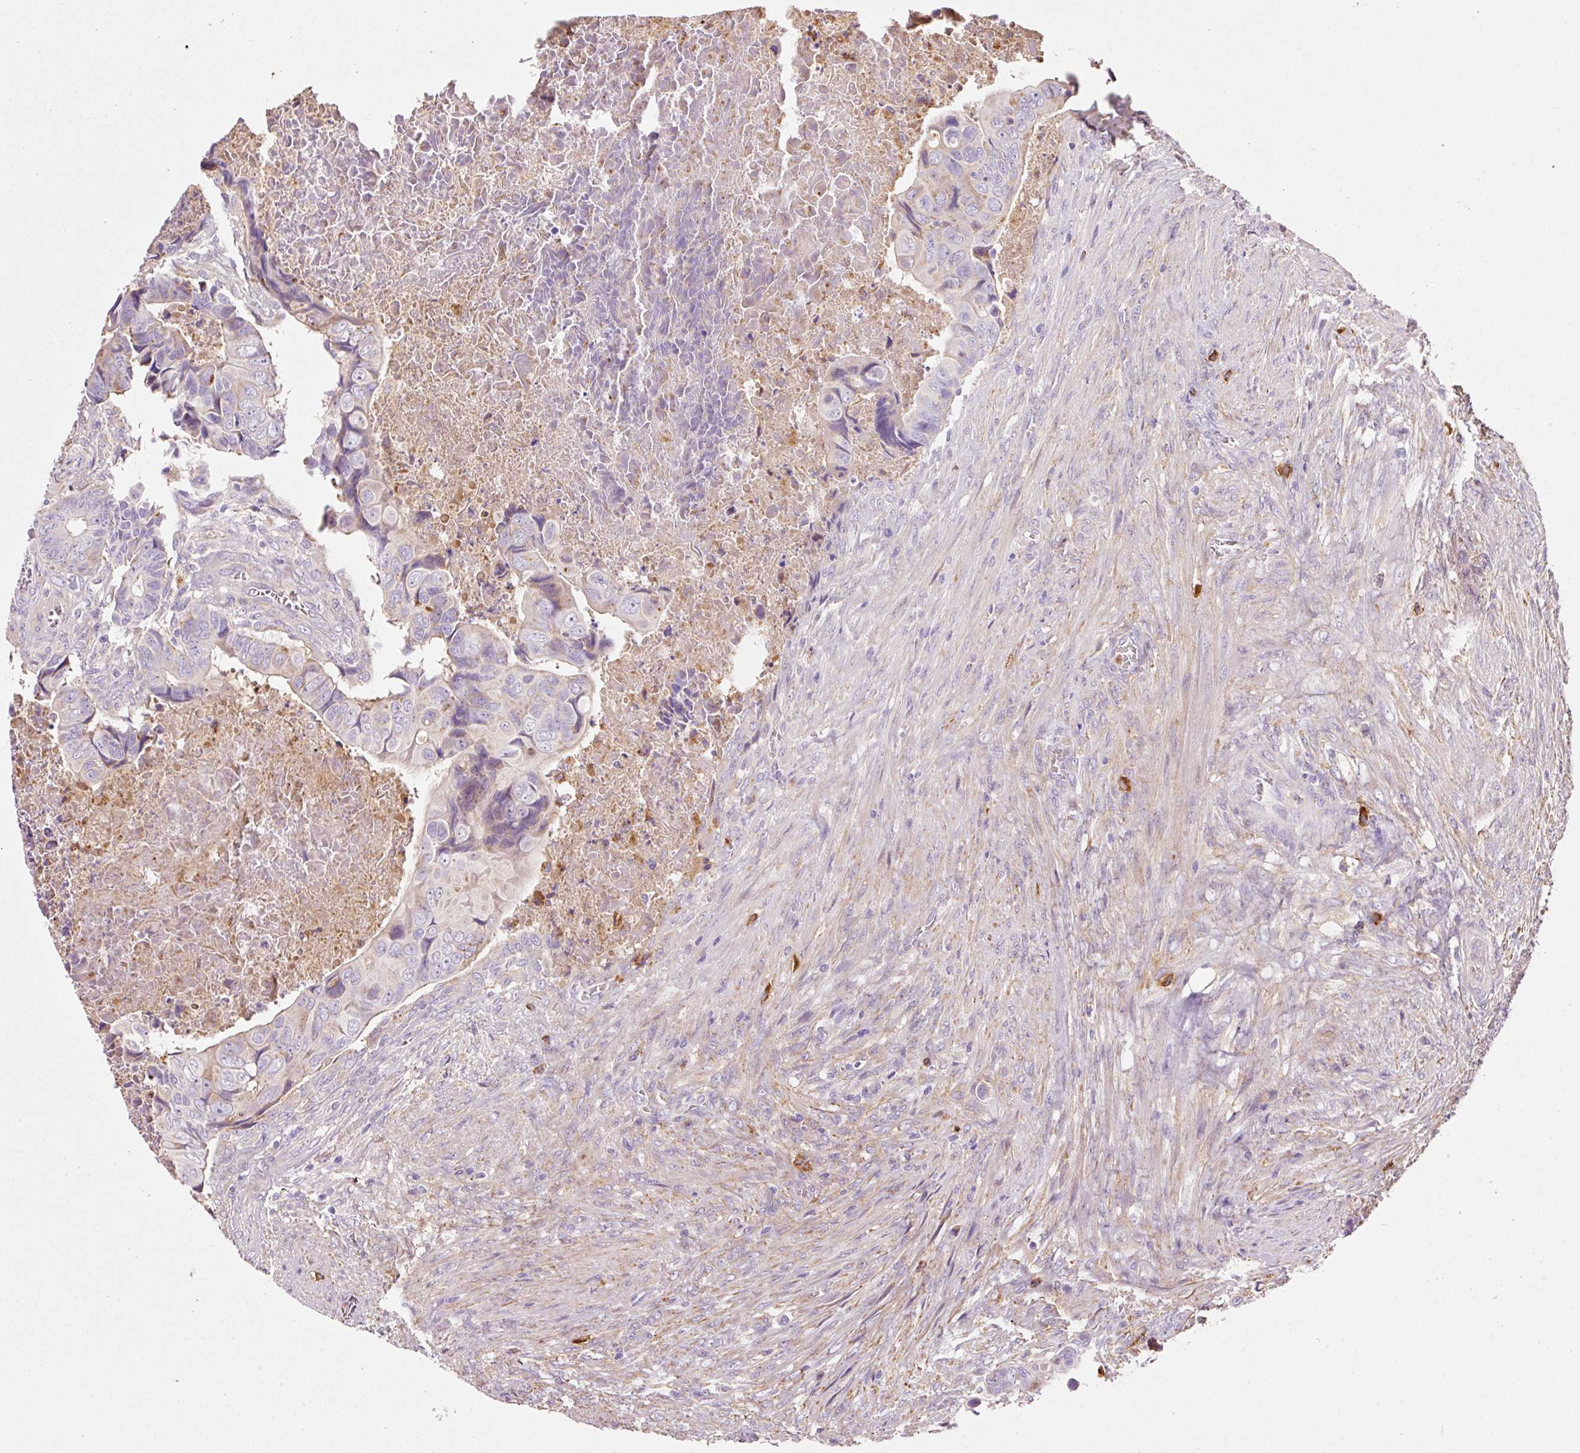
{"staining": {"intensity": "negative", "quantity": "none", "location": "none"}, "tissue": "colorectal cancer", "cell_type": "Tumor cells", "image_type": "cancer", "snomed": [{"axis": "morphology", "description": "Adenocarcinoma, NOS"}, {"axis": "topography", "description": "Rectum"}], "caption": "This is a histopathology image of immunohistochemistry staining of colorectal cancer, which shows no positivity in tumor cells.", "gene": "TMC8", "patient": {"sex": "female", "age": 78}}